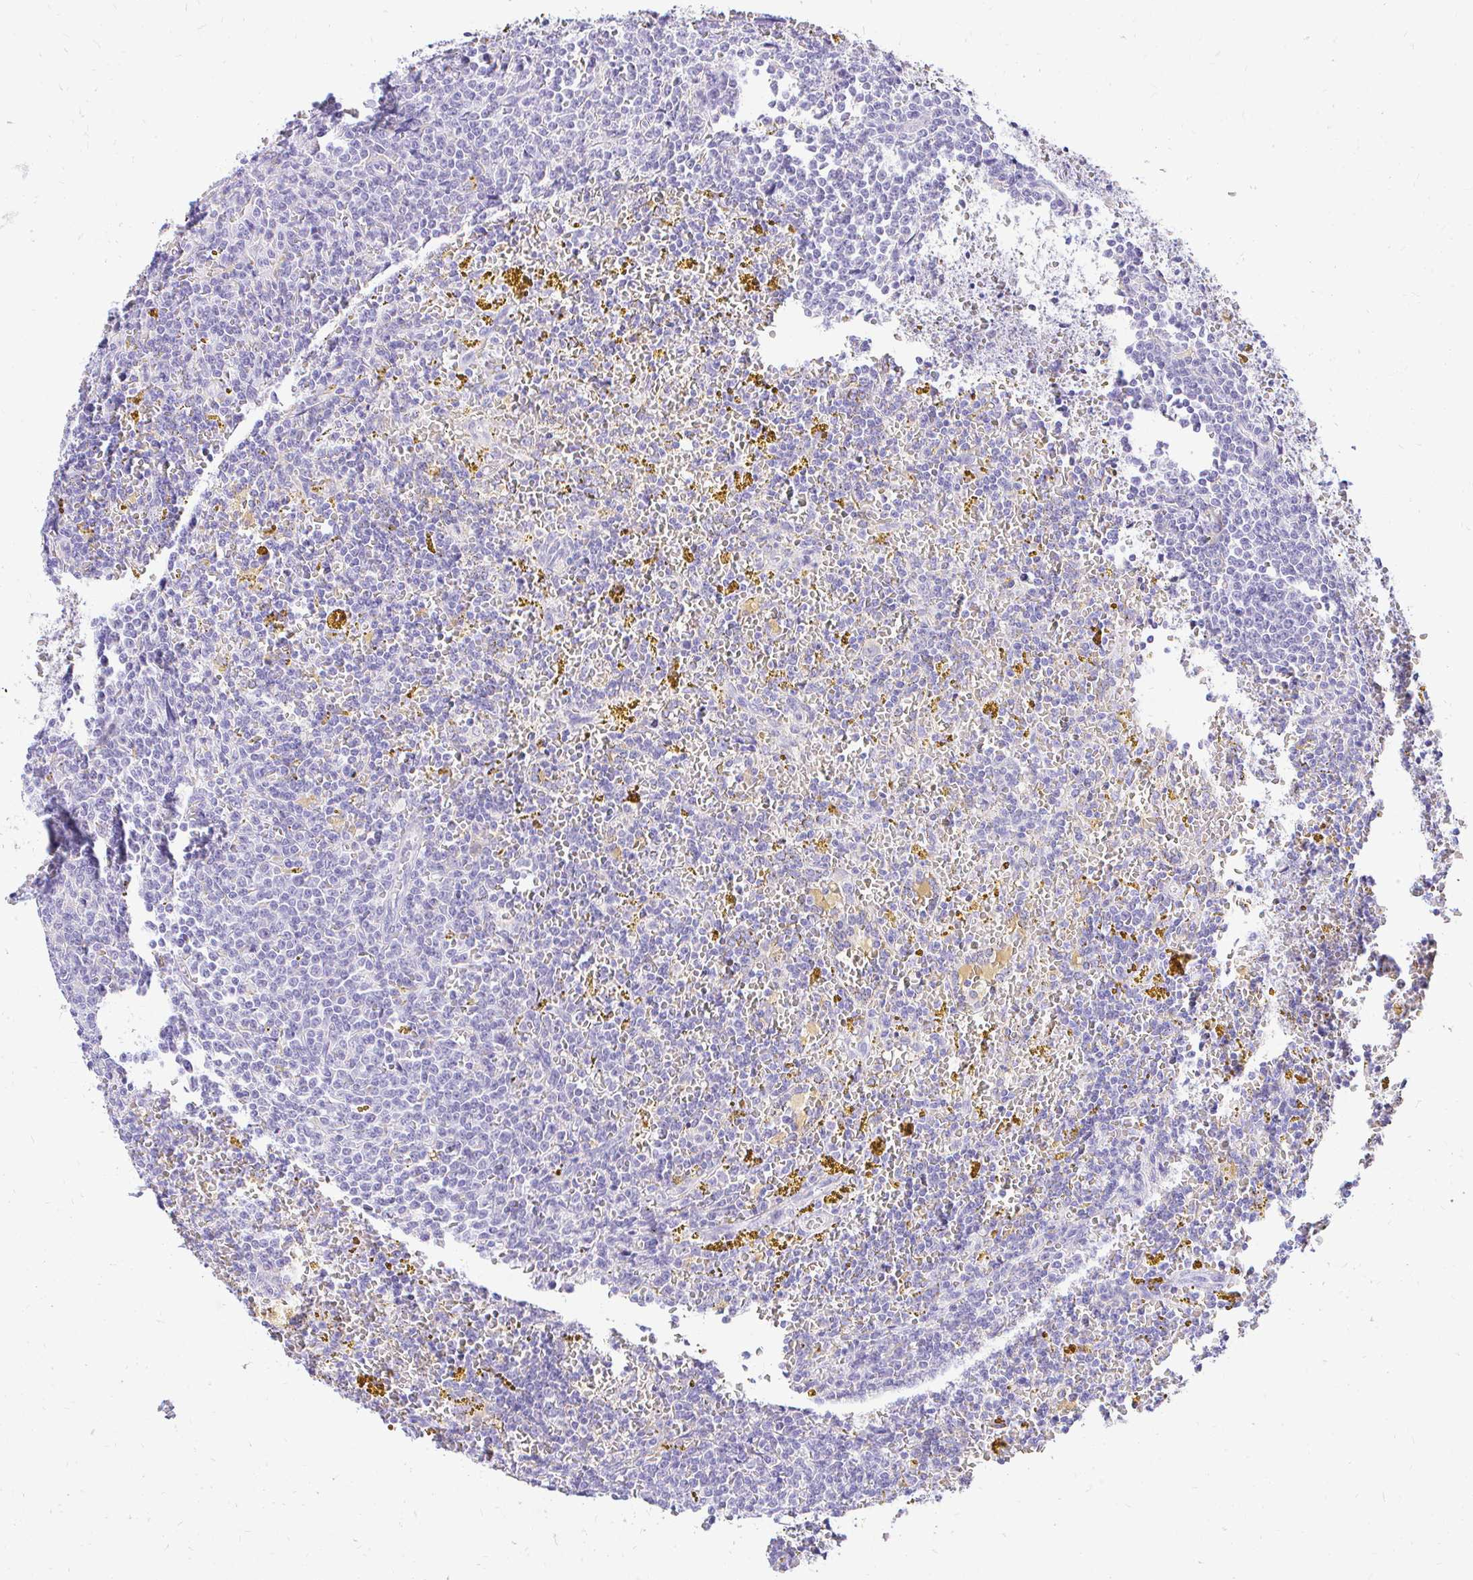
{"staining": {"intensity": "negative", "quantity": "none", "location": "none"}, "tissue": "lymphoma", "cell_type": "Tumor cells", "image_type": "cancer", "snomed": [{"axis": "morphology", "description": "Malignant lymphoma, non-Hodgkin's type, Low grade"}, {"axis": "topography", "description": "Spleen"}, {"axis": "topography", "description": "Lymph node"}], "caption": "An image of human lymphoma is negative for staining in tumor cells. Nuclei are stained in blue.", "gene": "FATE1", "patient": {"sex": "female", "age": 66}}